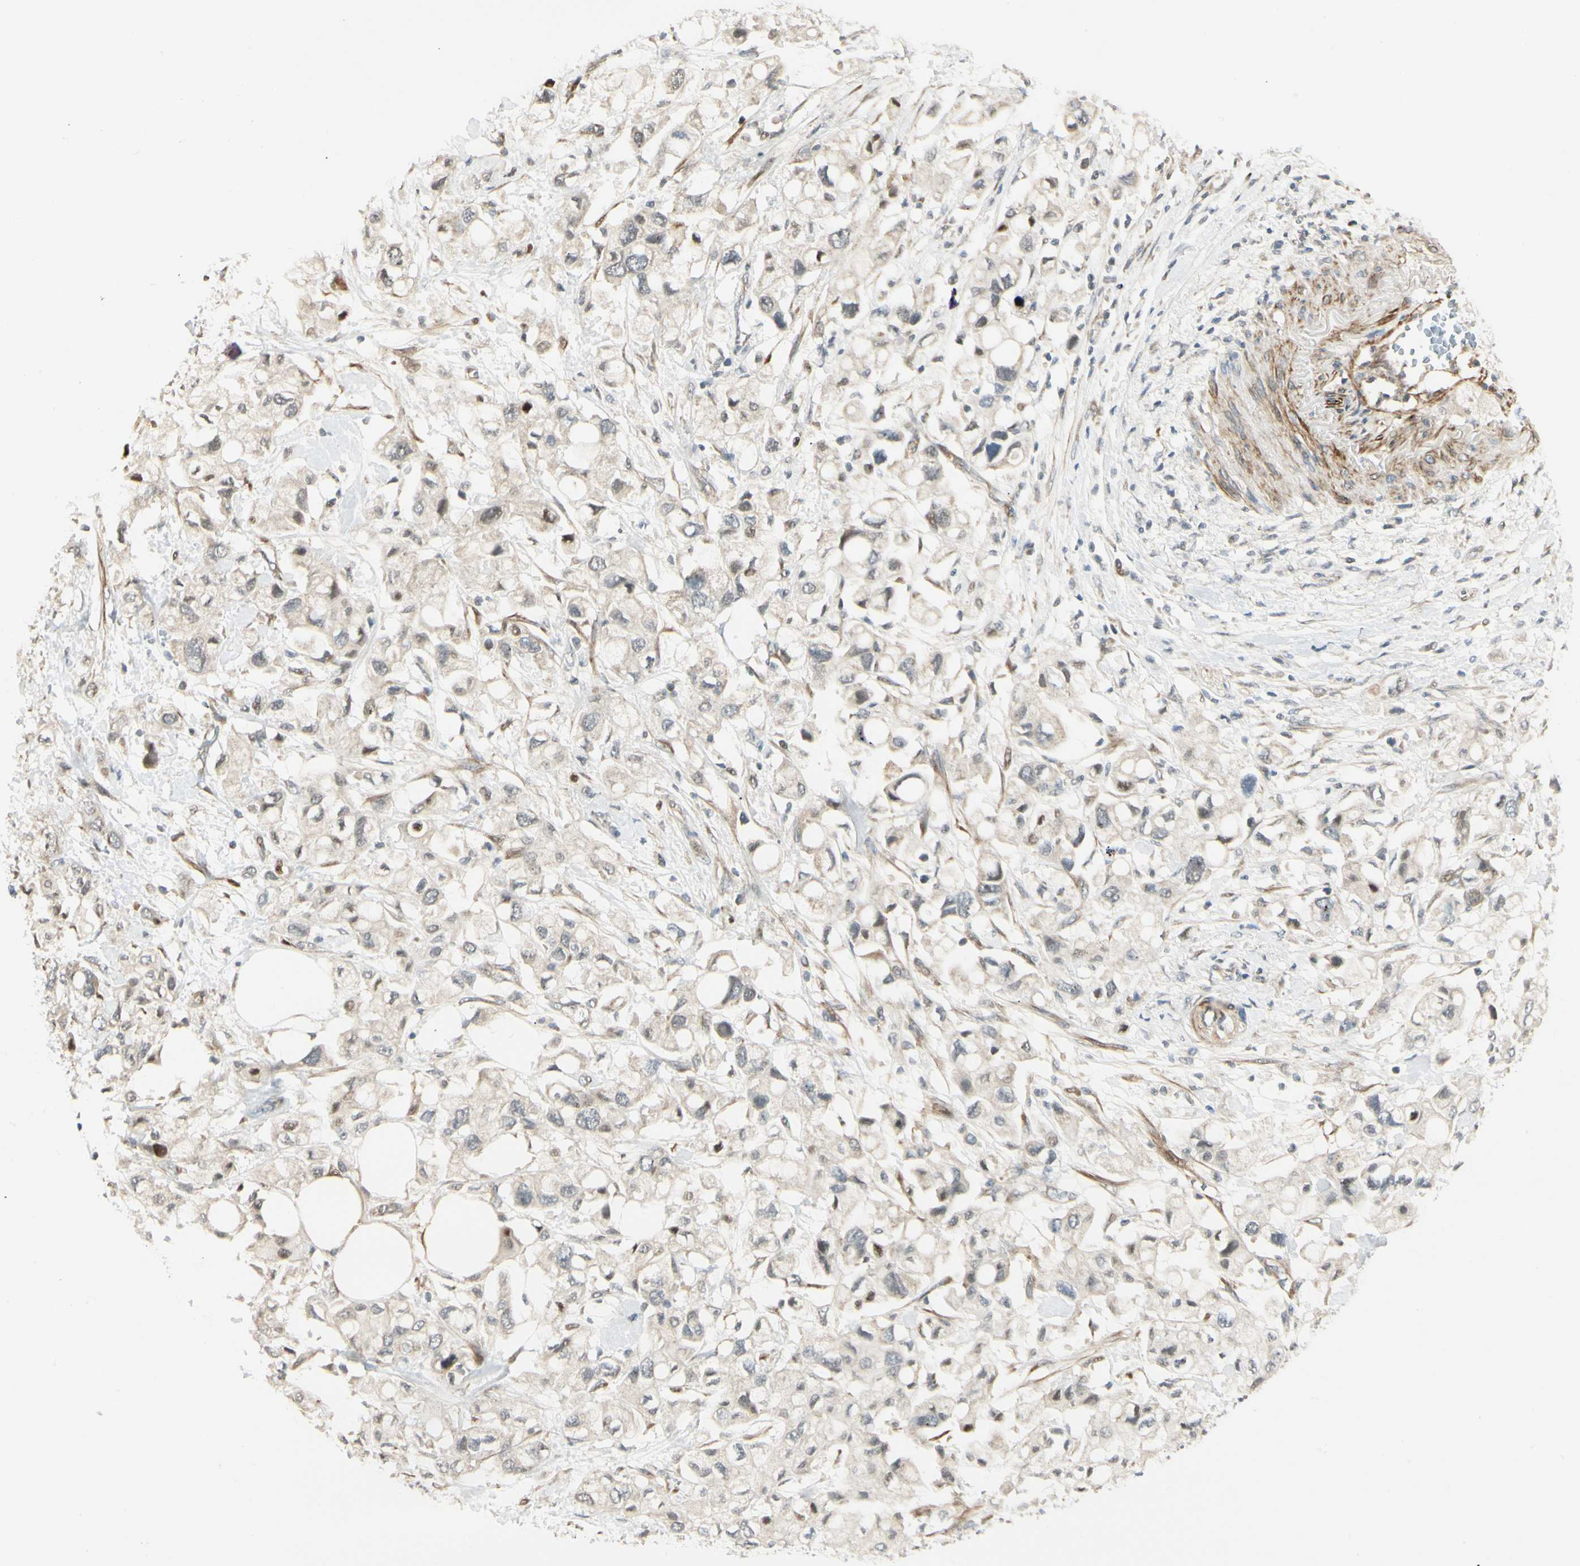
{"staining": {"intensity": "weak", "quantity": "25%-75%", "location": "cytoplasmic/membranous"}, "tissue": "pancreatic cancer", "cell_type": "Tumor cells", "image_type": "cancer", "snomed": [{"axis": "morphology", "description": "Adenocarcinoma, NOS"}, {"axis": "topography", "description": "Pancreas"}], "caption": "DAB (3,3'-diaminobenzidine) immunohistochemical staining of human pancreatic adenocarcinoma shows weak cytoplasmic/membranous protein staining in approximately 25%-75% of tumor cells.", "gene": "P4HA3", "patient": {"sex": "female", "age": 56}}